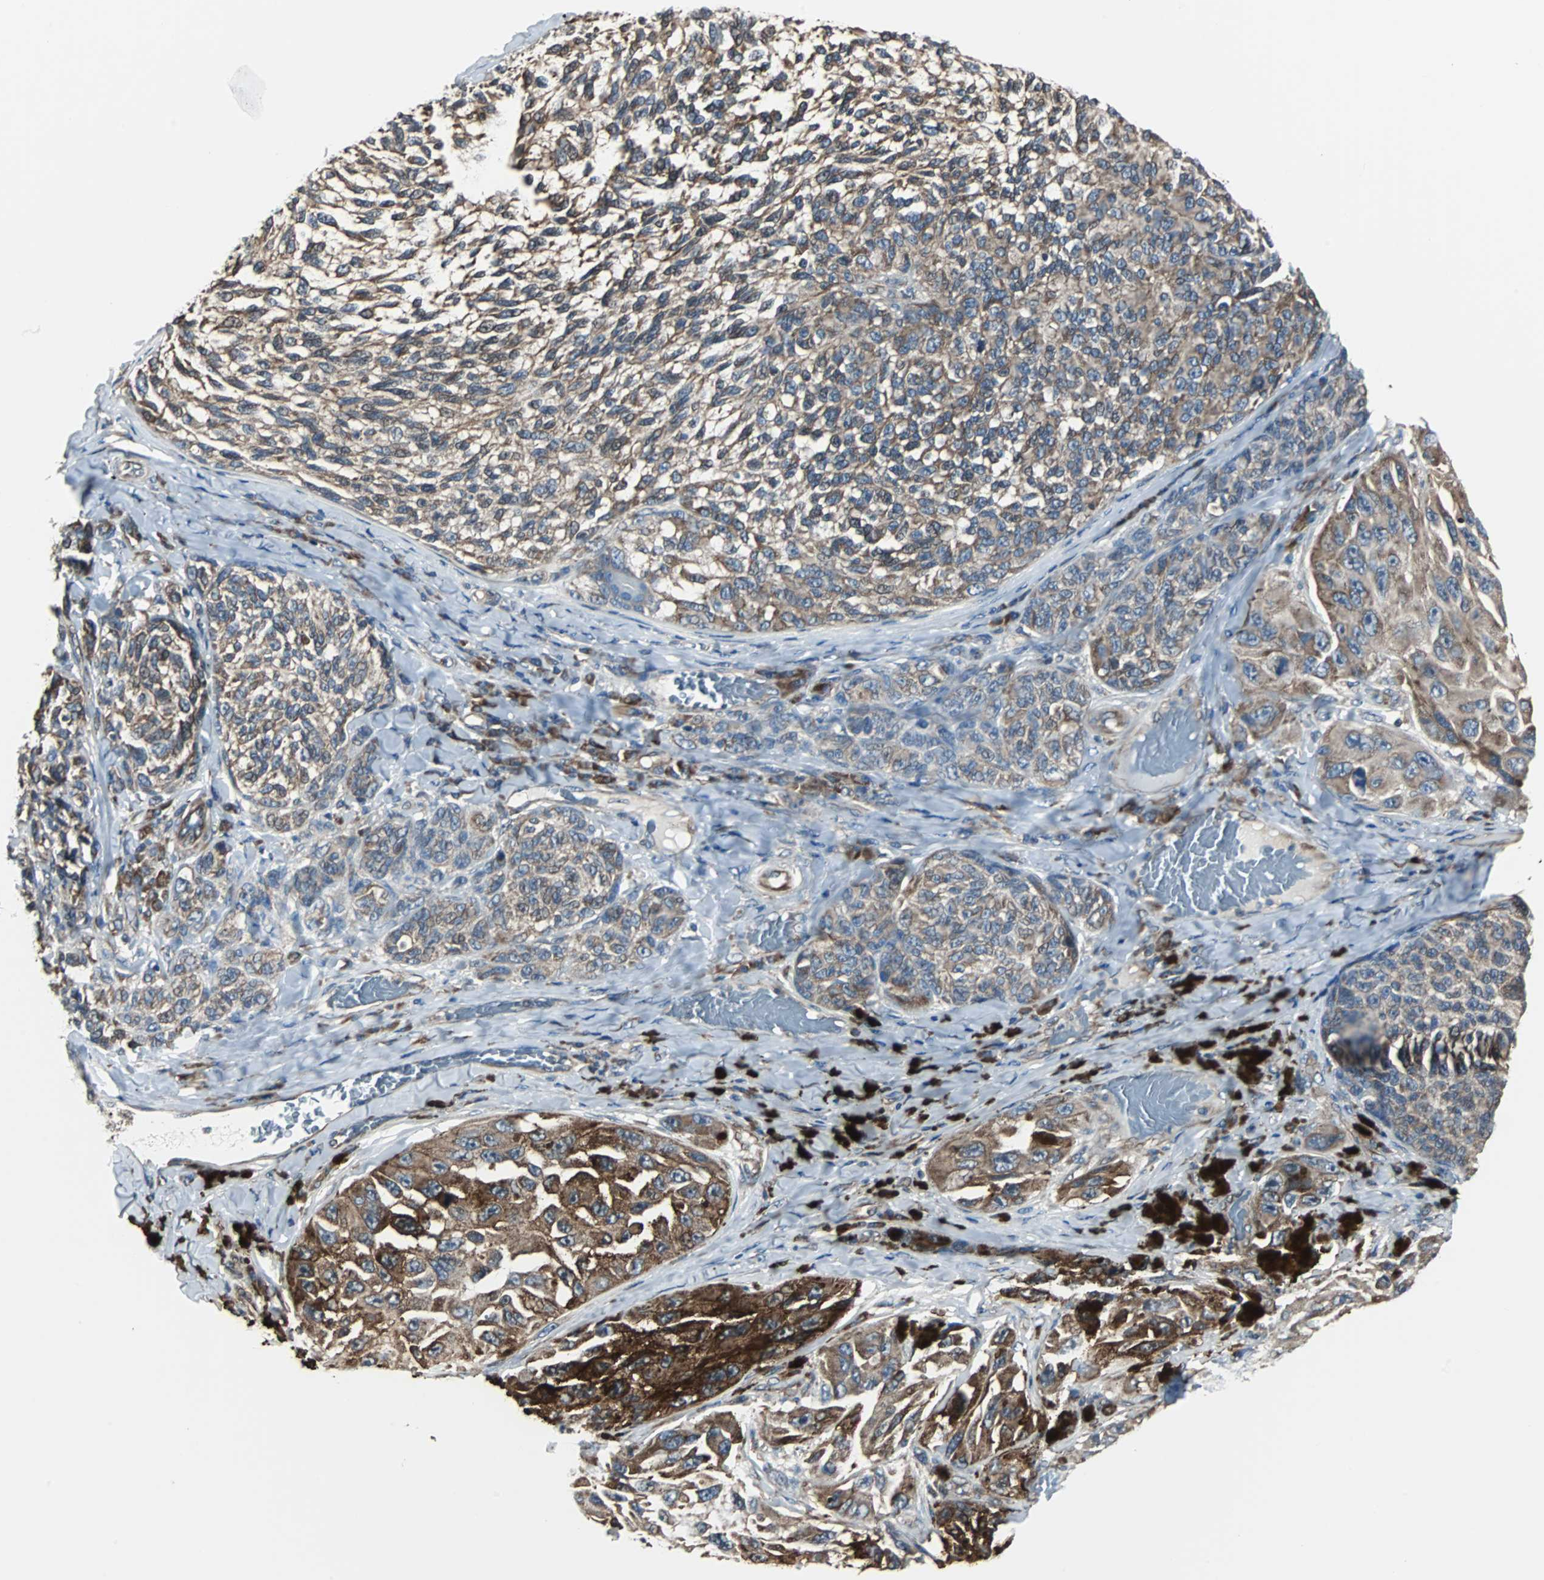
{"staining": {"intensity": "moderate", "quantity": ">75%", "location": "cytoplasmic/membranous"}, "tissue": "melanoma", "cell_type": "Tumor cells", "image_type": "cancer", "snomed": [{"axis": "morphology", "description": "Malignant melanoma, NOS"}, {"axis": "topography", "description": "Skin"}], "caption": "Tumor cells show moderate cytoplasmic/membranous expression in approximately >75% of cells in malignant melanoma.", "gene": "CHP1", "patient": {"sex": "female", "age": 73}}